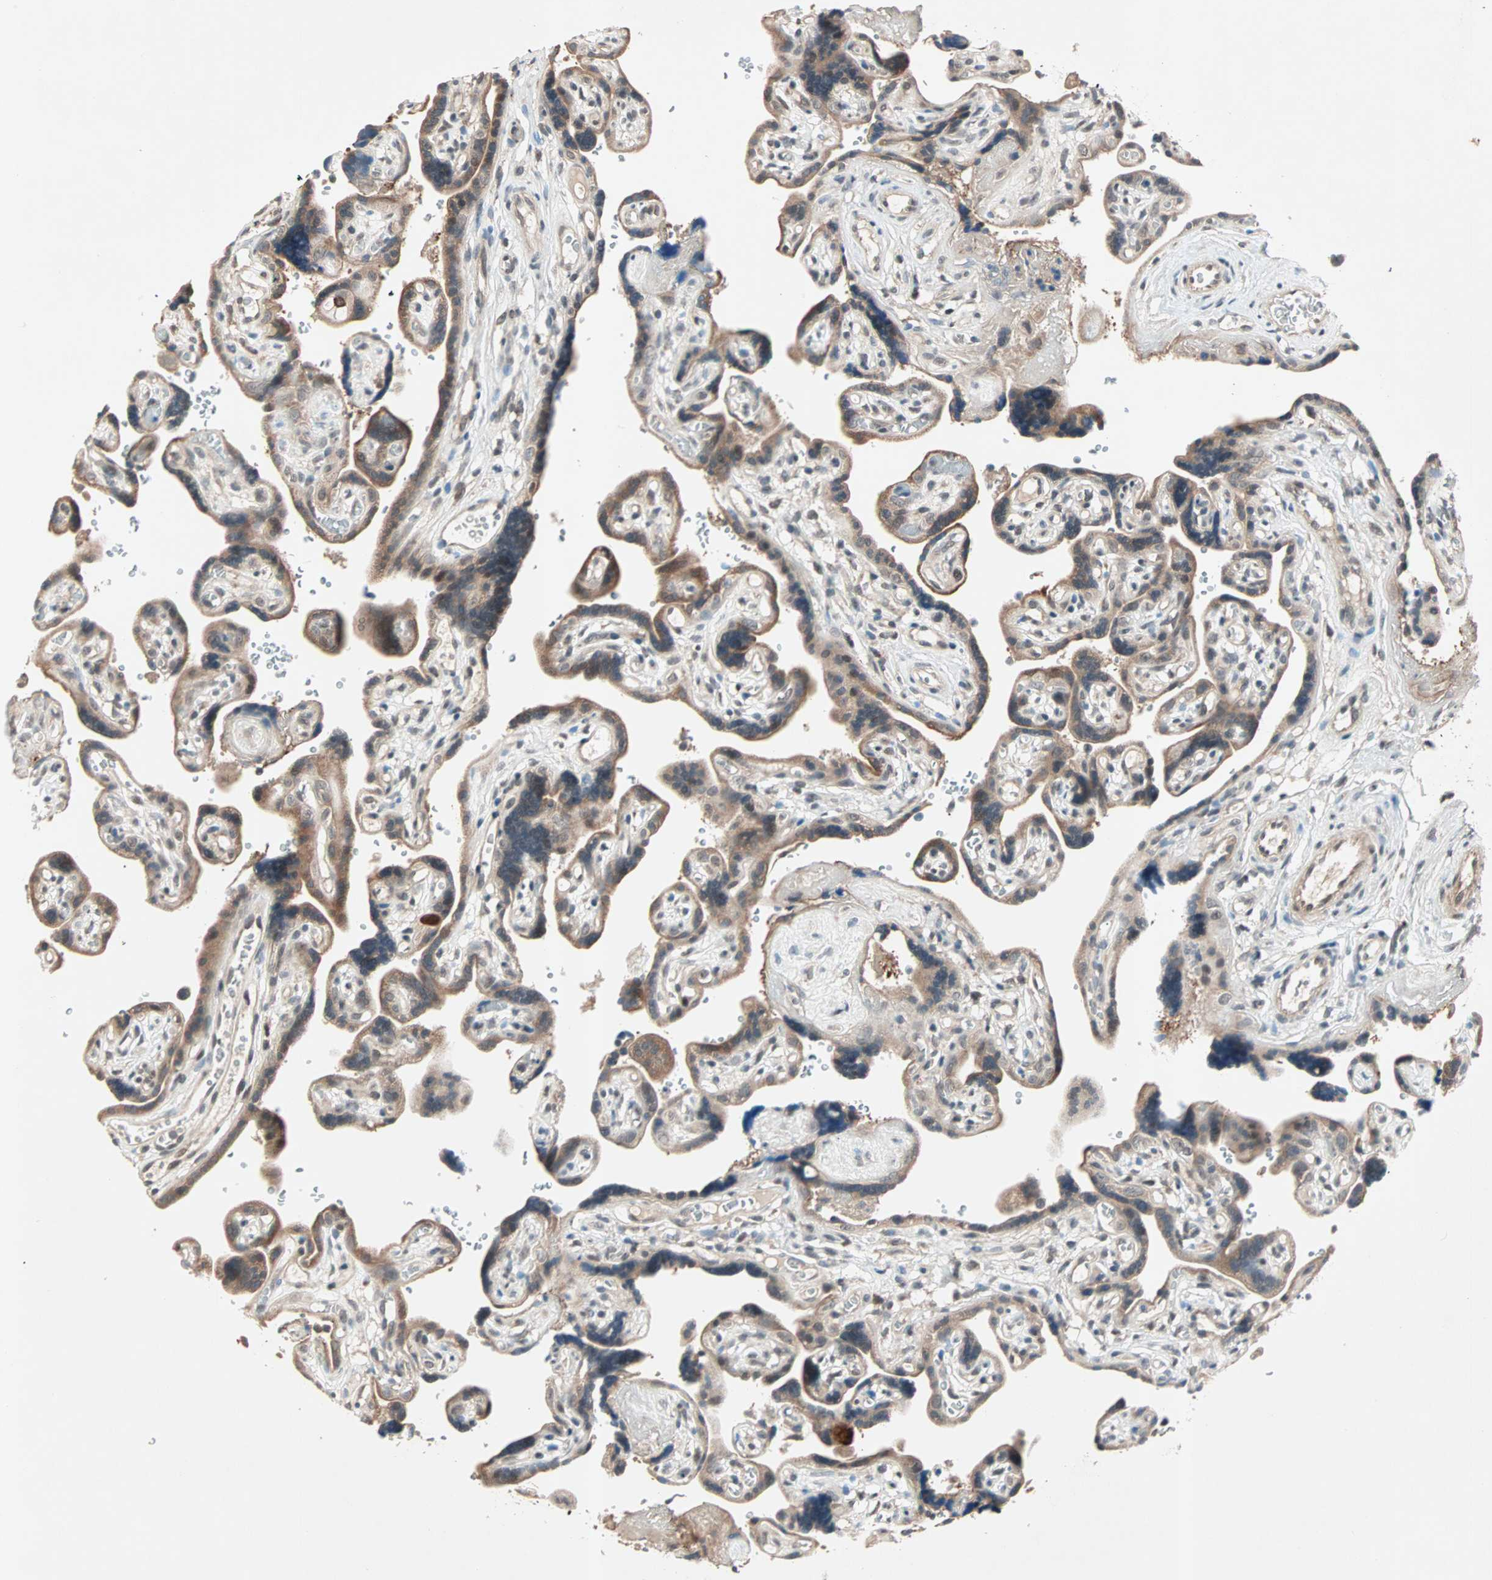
{"staining": {"intensity": "strong", "quantity": "25%-75%", "location": "cytoplasmic/membranous"}, "tissue": "placenta", "cell_type": "Decidual cells", "image_type": "normal", "snomed": [{"axis": "morphology", "description": "Normal tissue, NOS"}, {"axis": "topography", "description": "Placenta"}], "caption": "Approximately 25%-75% of decidual cells in benign human placenta show strong cytoplasmic/membranous protein staining as visualized by brown immunohistochemical staining.", "gene": "PGBD1", "patient": {"sex": "female", "age": 30}}